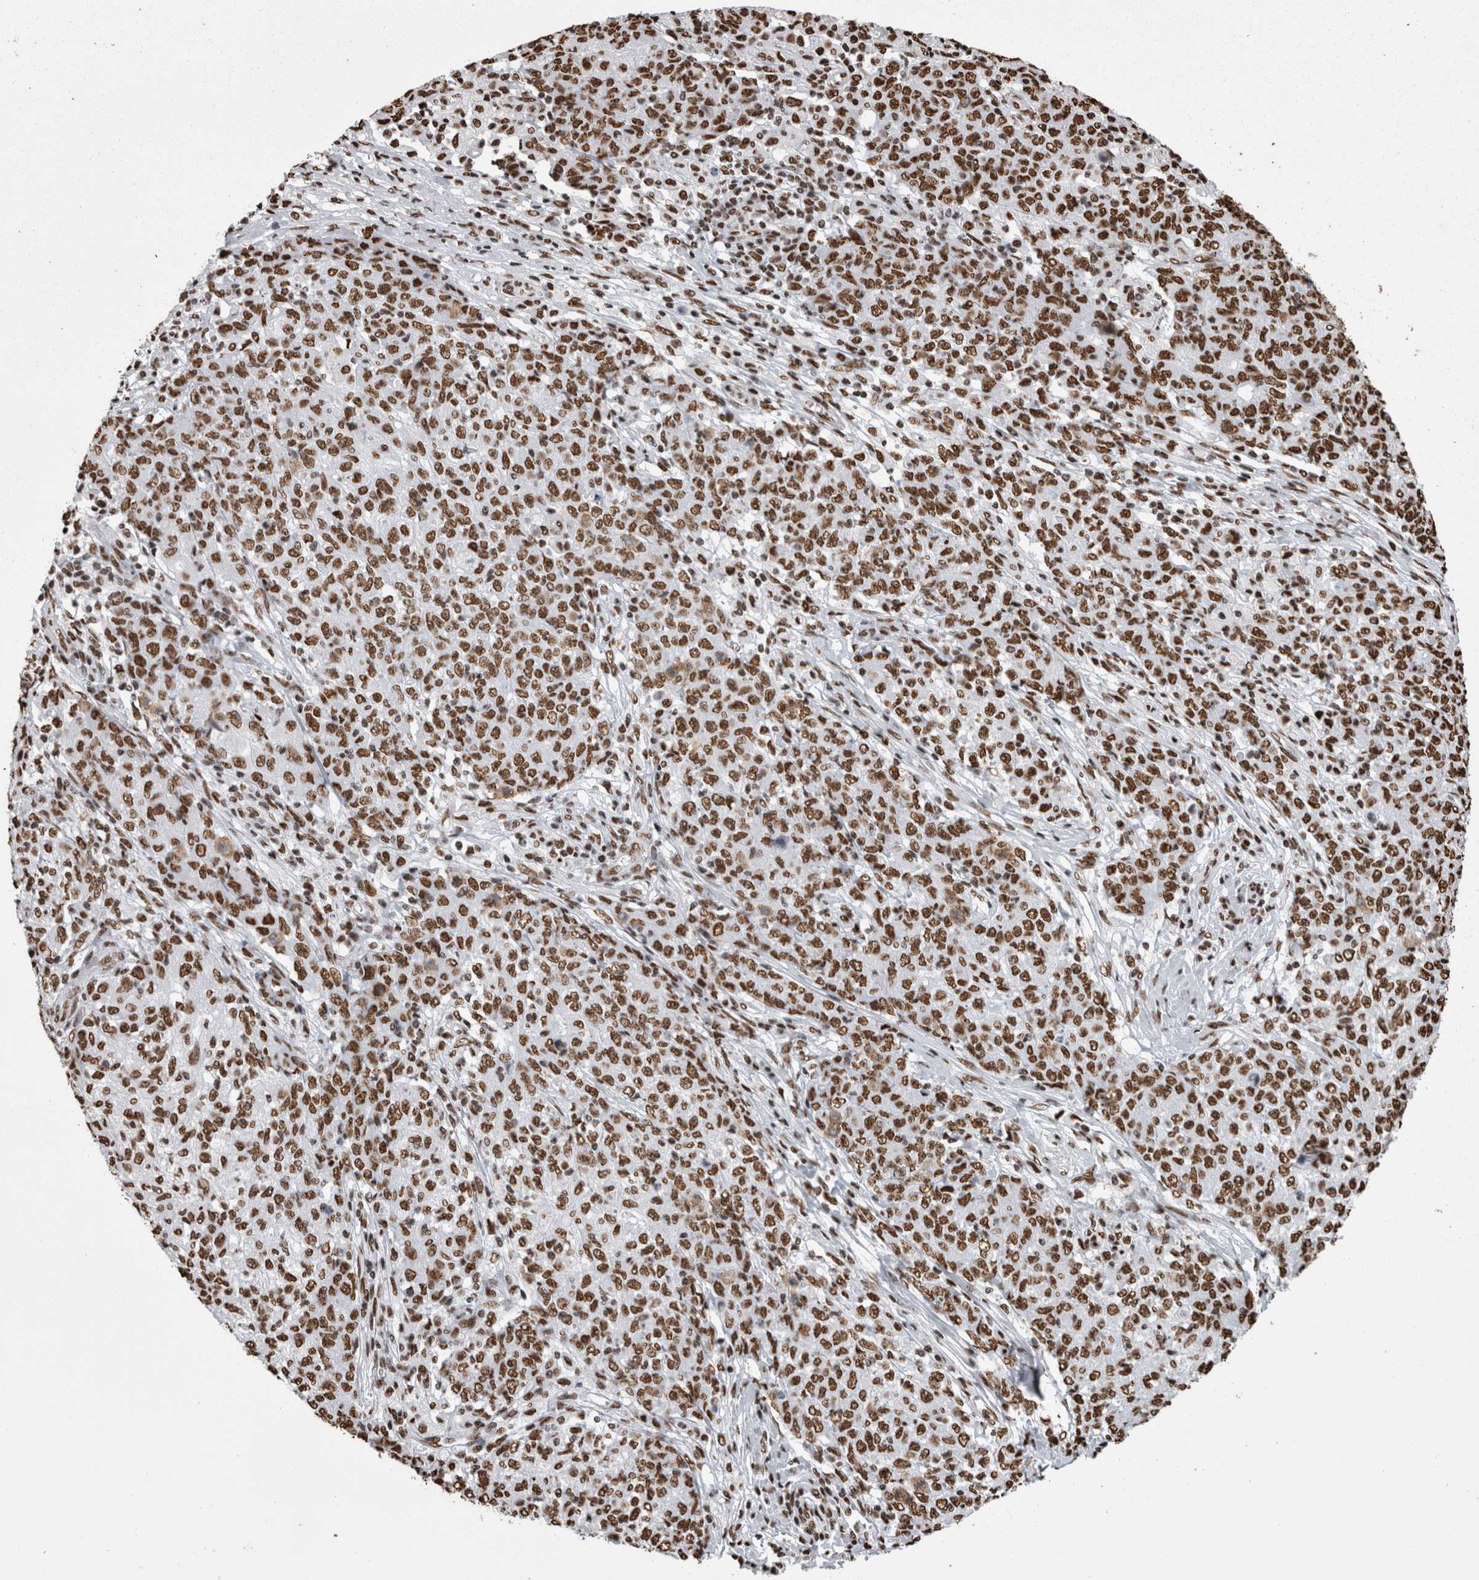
{"staining": {"intensity": "strong", "quantity": ">75%", "location": "nuclear"}, "tissue": "ovarian cancer", "cell_type": "Tumor cells", "image_type": "cancer", "snomed": [{"axis": "morphology", "description": "Carcinoma, endometroid"}, {"axis": "topography", "description": "Ovary"}], "caption": "Immunohistochemical staining of human ovarian cancer exhibits high levels of strong nuclear protein staining in approximately >75% of tumor cells.", "gene": "HNRNPM", "patient": {"sex": "female", "age": 42}}